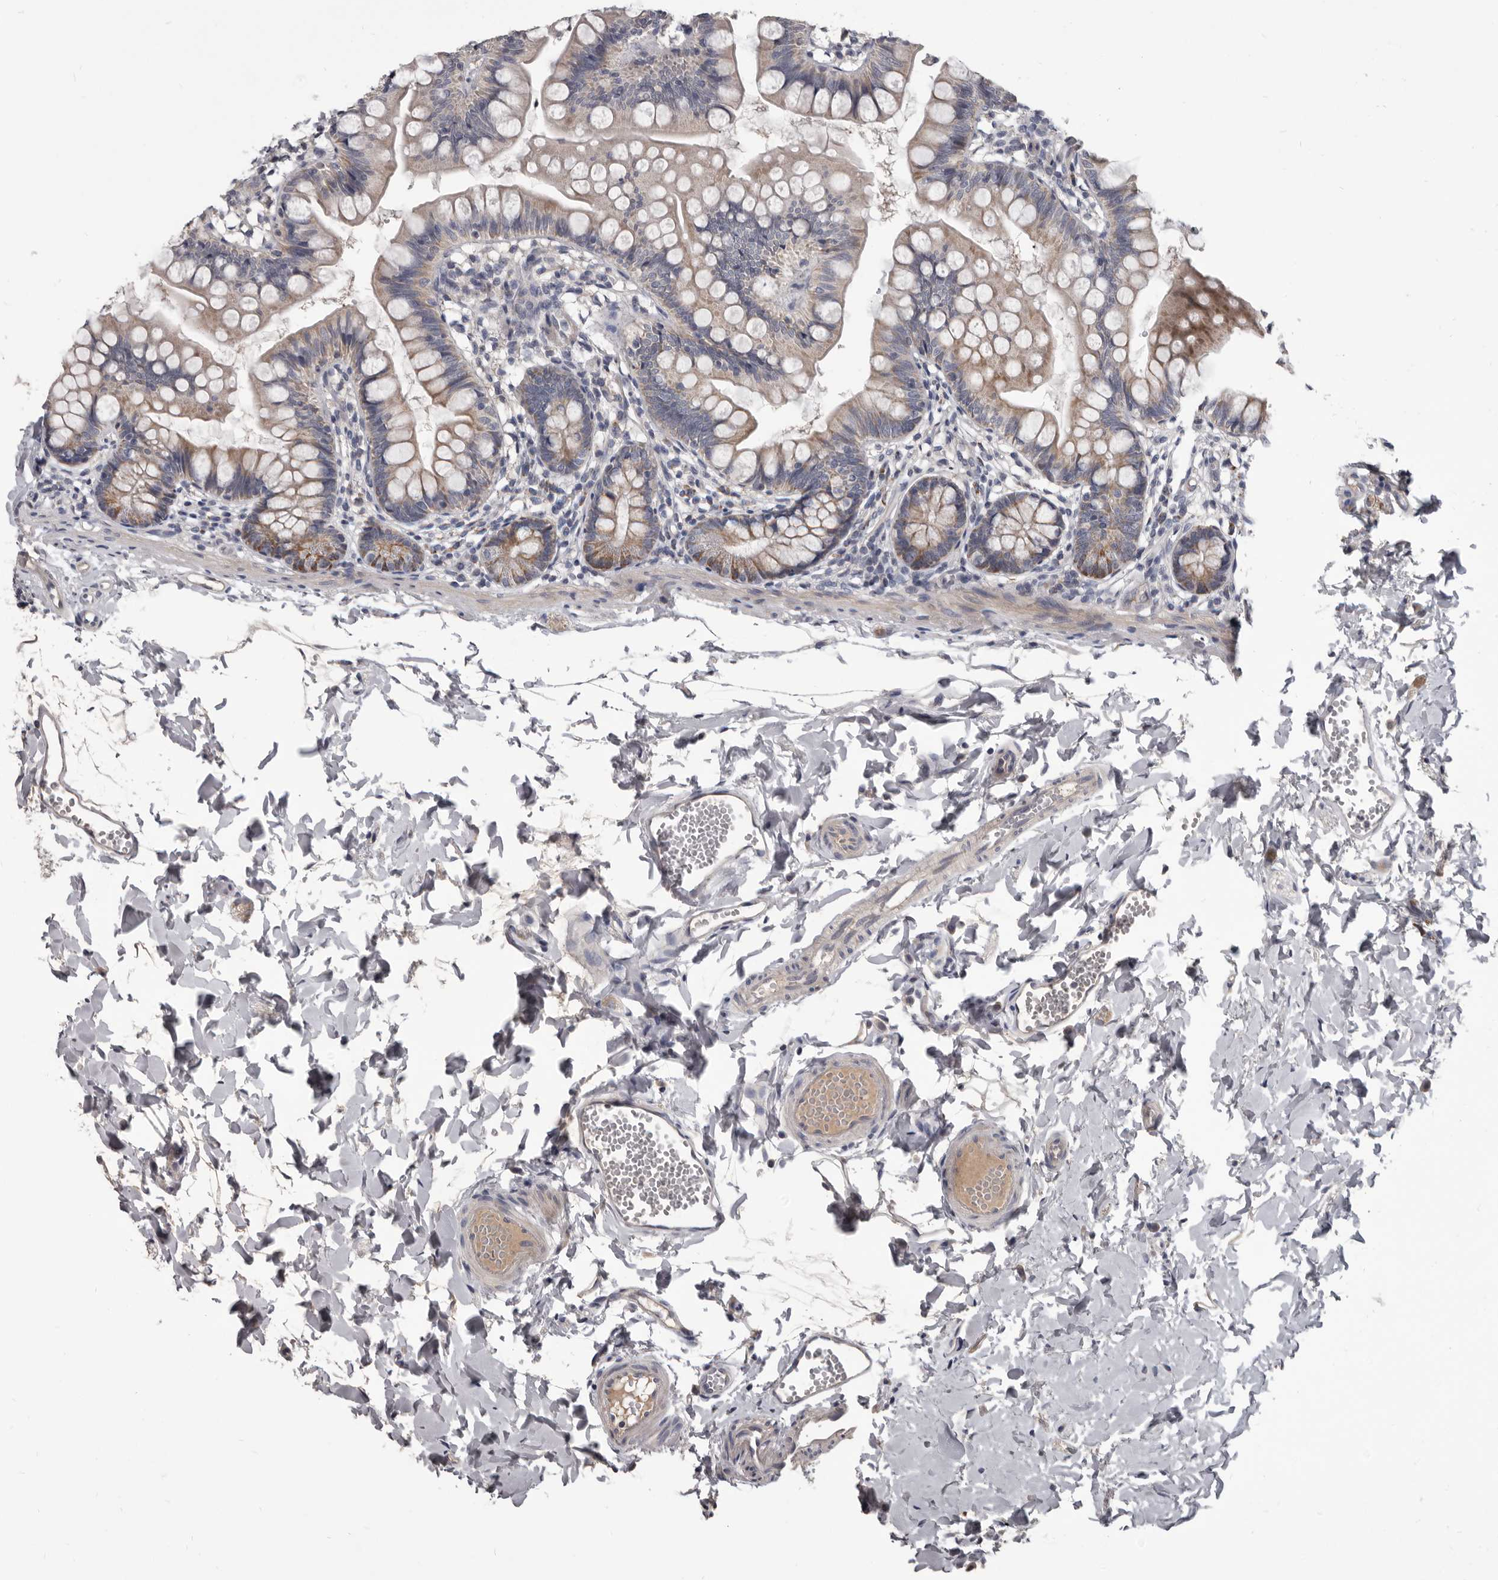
{"staining": {"intensity": "weak", "quantity": ">75%", "location": "cytoplasmic/membranous"}, "tissue": "small intestine", "cell_type": "Glandular cells", "image_type": "normal", "snomed": [{"axis": "morphology", "description": "Normal tissue, NOS"}, {"axis": "topography", "description": "Small intestine"}], "caption": "The micrograph exhibits immunohistochemical staining of unremarkable small intestine. There is weak cytoplasmic/membranous staining is seen in about >75% of glandular cells.", "gene": "ALDH5A1", "patient": {"sex": "male", "age": 7}}